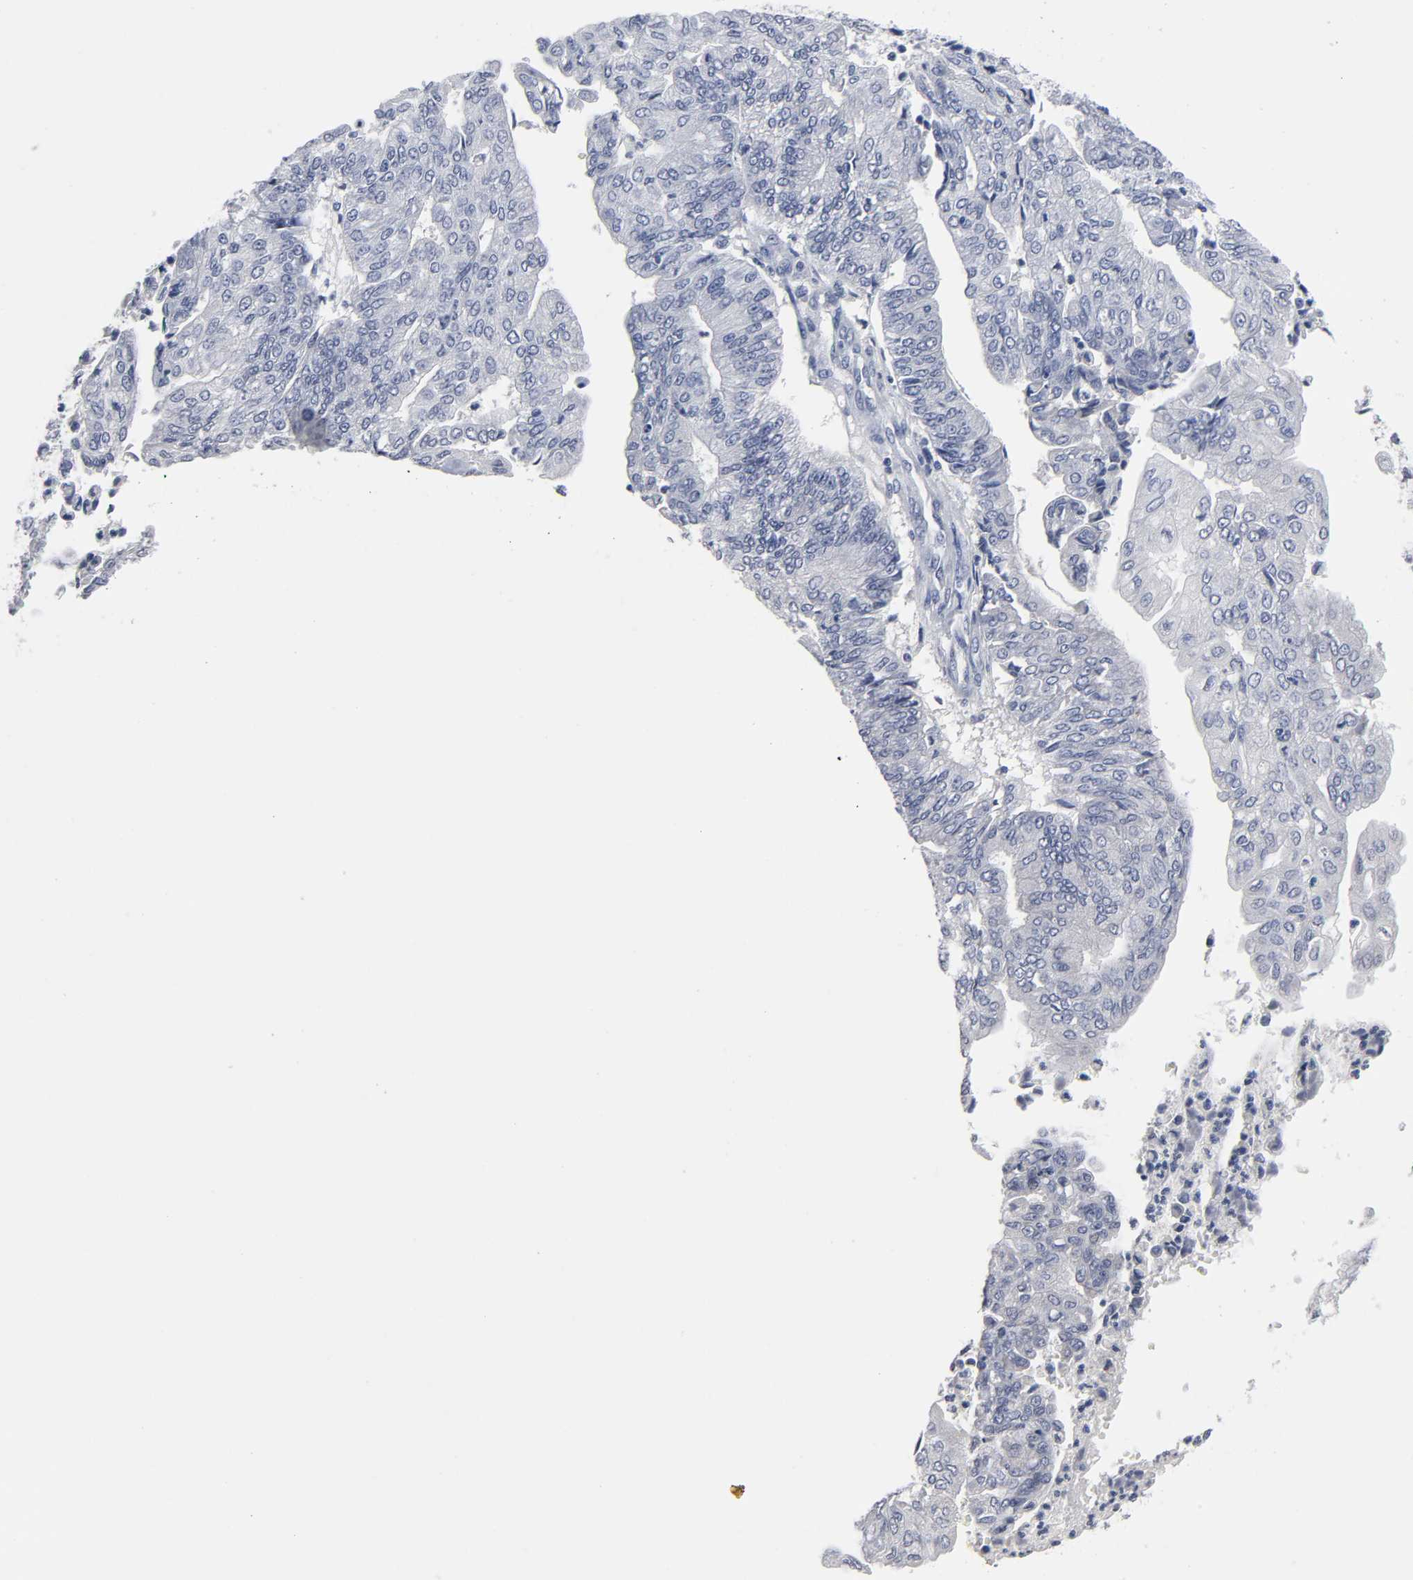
{"staining": {"intensity": "negative", "quantity": "none", "location": "none"}, "tissue": "endometrial cancer", "cell_type": "Tumor cells", "image_type": "cancer", "snomed": [{"axis": "morphology", "description": "Adenocarcinoma, NOS"}, {"axis": "topography", "description": "Endometrium"}], "caption": "Immunohistochemistry photomicrograph of endometrial cancer stained for a protein (brown), which shows no expression in tumor cells. The staining is performed using DAB (3,3'-diaminobenzidine) brown chromogen with nuclei counter-stained in using hematoxylin.", "gene": "HNF4A", "patient": {"sex": "female", "age": 59}}